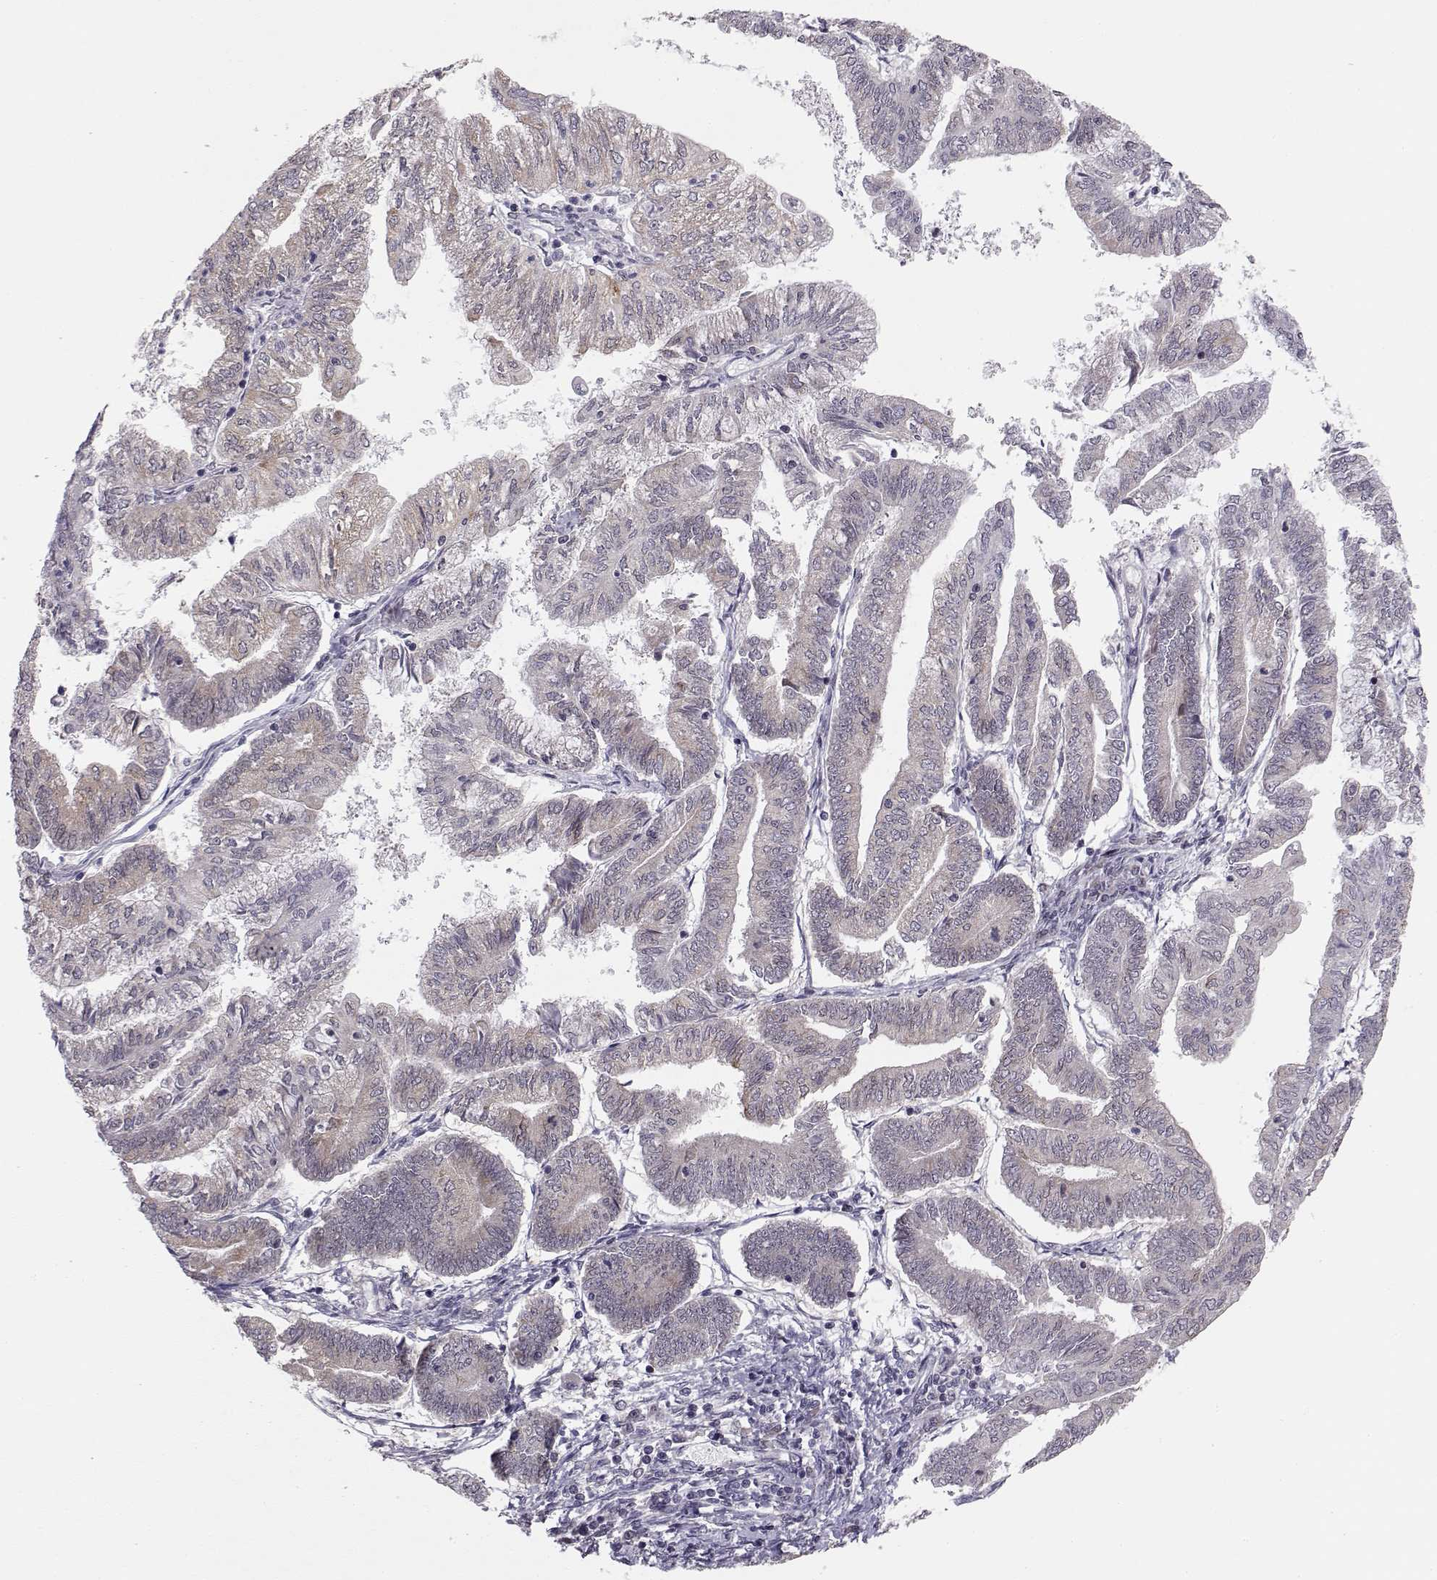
{"staining": {"intensity": "weak", "quantity": ">75%", "location": "cytoplasmic/membranous"}, "tissue": "endometrial cancer", "cell_type": "Tumor cells", "image_type": "cancer", "snomed": [{"axis": "morphology", "description": "Adenocarcinoma, NOS"}, {"axis": "topography", "description": "Endometrium"}], "caption": "Immunohistochemical staining of endometrial cancer (adenocarcinoma) reveals low levels of weak cytoplasmic/membranous positivity in approximately >75% of tumor cells. Using DAB (brown) and hematoxylin (blue) stains, captured at high magnification using brightfield microscopy.", "gene": "KIF13B", "patient": {"sex": "female", "age": 55}}